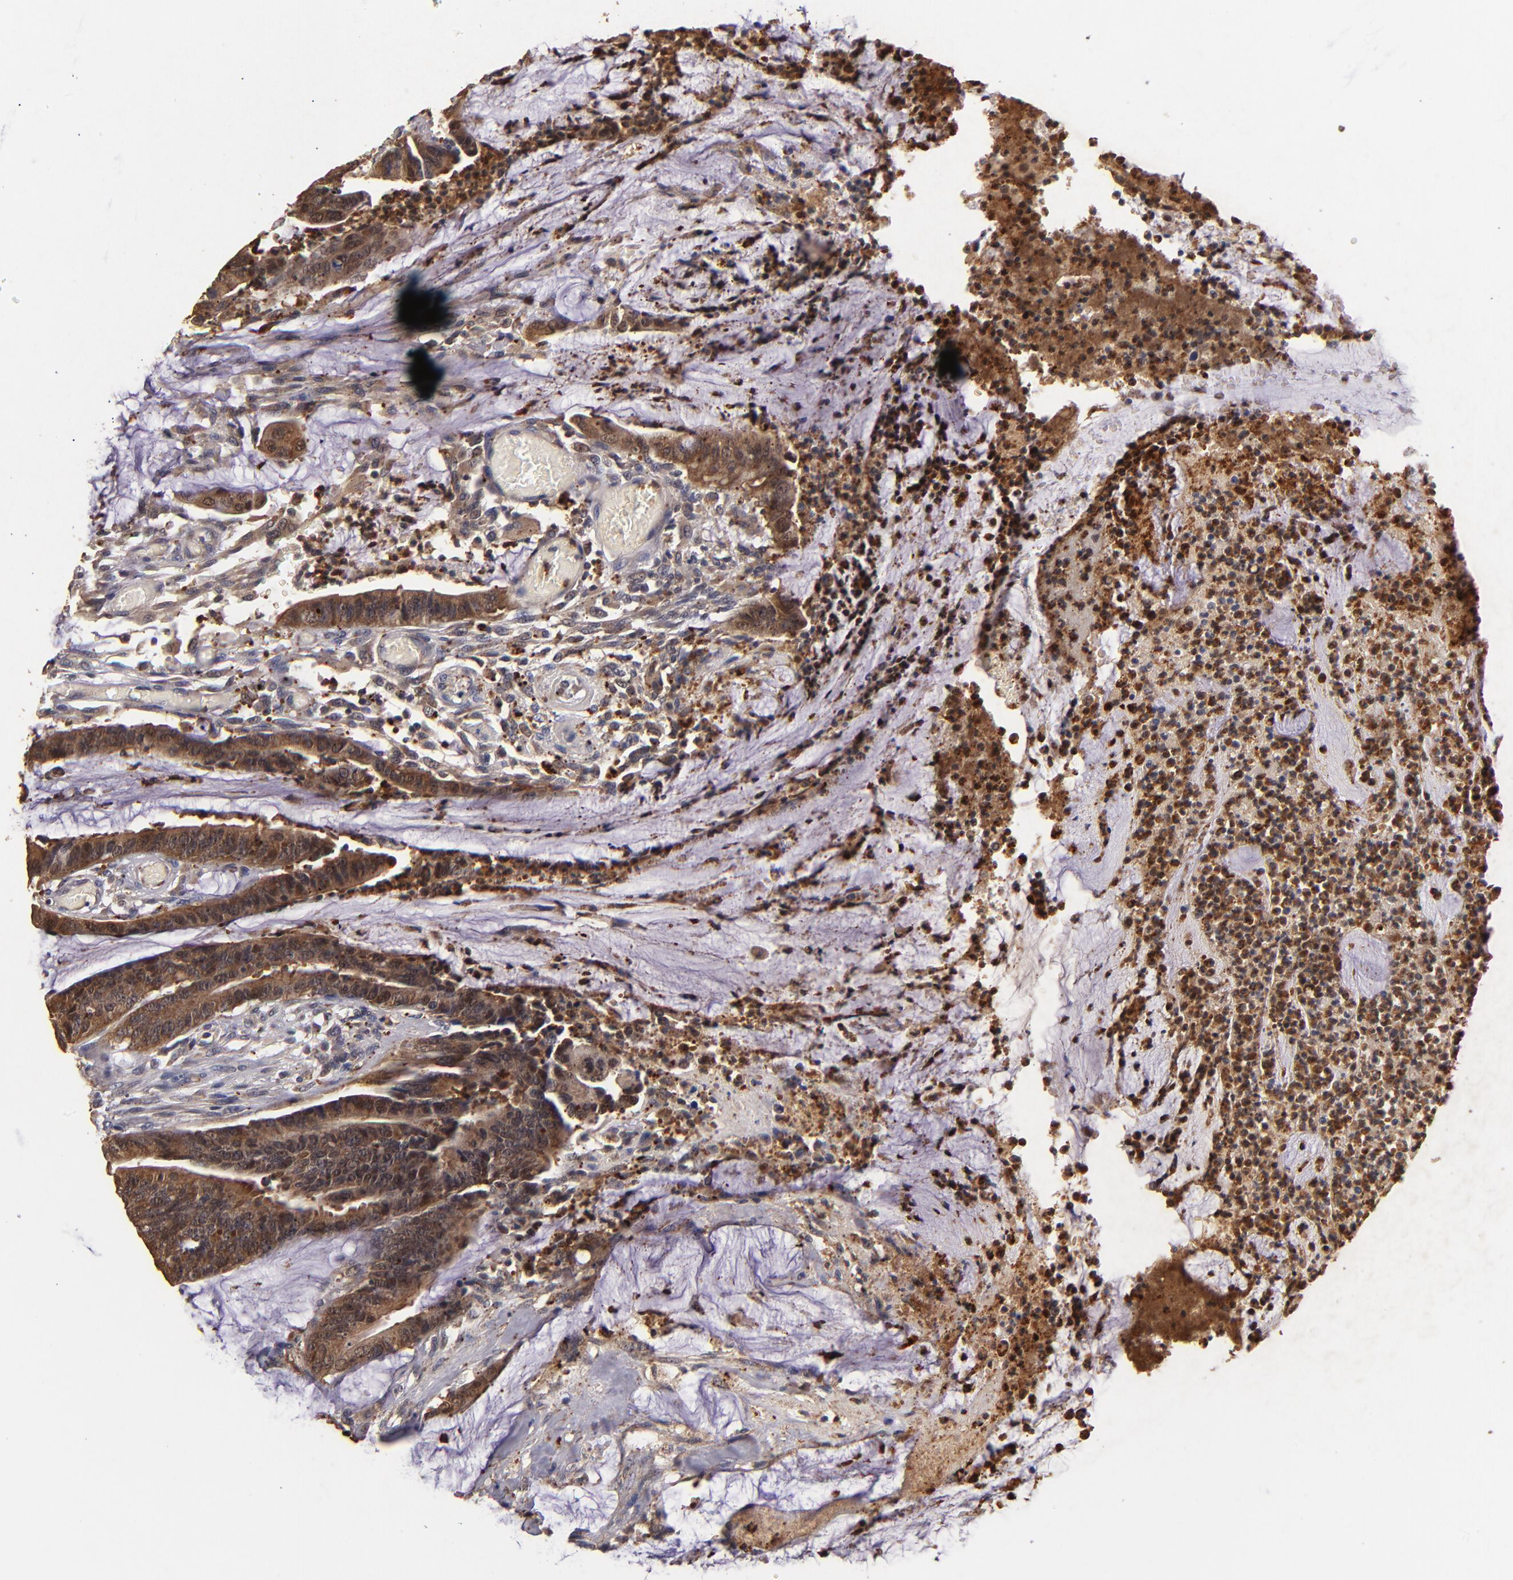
{"staining": {"intensity": "moderate", "quantity": "<25%", "location": "cytoplasmic/membranous"}, "tissue": "colorectal cancer", "cell_type": "Tumor cells", "image_type": "cancer", "snomed": [{"axis": "morphology", "description": "Adenocarcinoma, NOS"}, {"axis": "topography", "description": "Rectum"}], "caption": "Protein expression analysis of human adenocarcinoma (colorectal) reveals moderate cytoplasmic/membranous positivity in approximately <25% of tumor cells.", "gene": "TTLL12", "patient": {"sex": "female", "age": 66}}